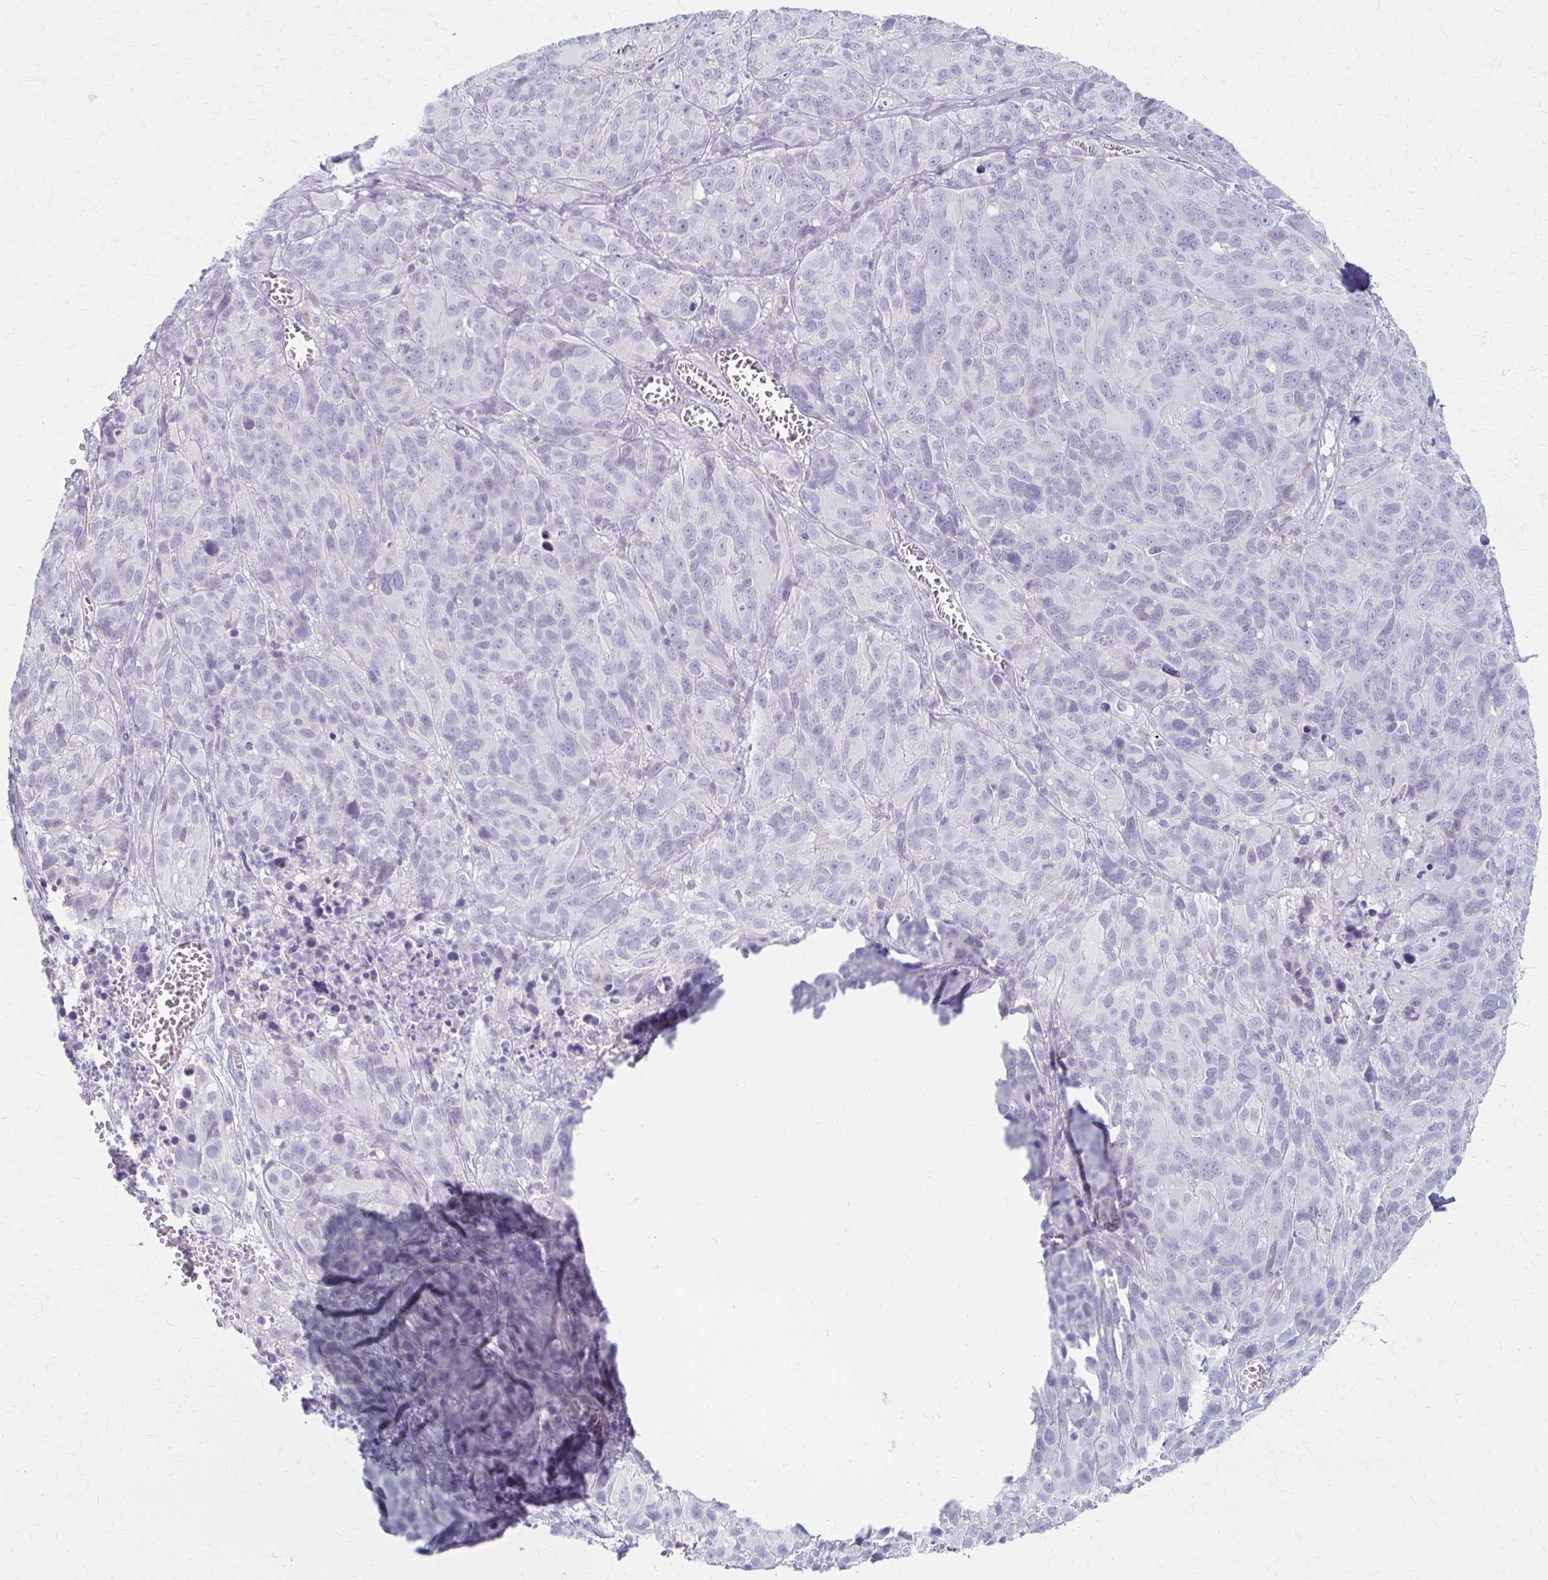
{"staining": {"intensity": "negative", "quantity": "none", "location": "none"}, "tissue": "melanoma", "cell_type": "Tumor cells", "image_type": "cancer", "snomed": [{"axis": "morphology", "description": "Malignant melanoma, NOS"}, {"axis": "topography", "description": "Skin"}], "caption": "High magnification brightfield microscopy of malignant melanoma stained with DAB (brown) and counterstained with hematoxylin (blue): tumor cells show no significant positivity.", "gene": "IVL", "patient": {"sex": "male", "age": 51}}